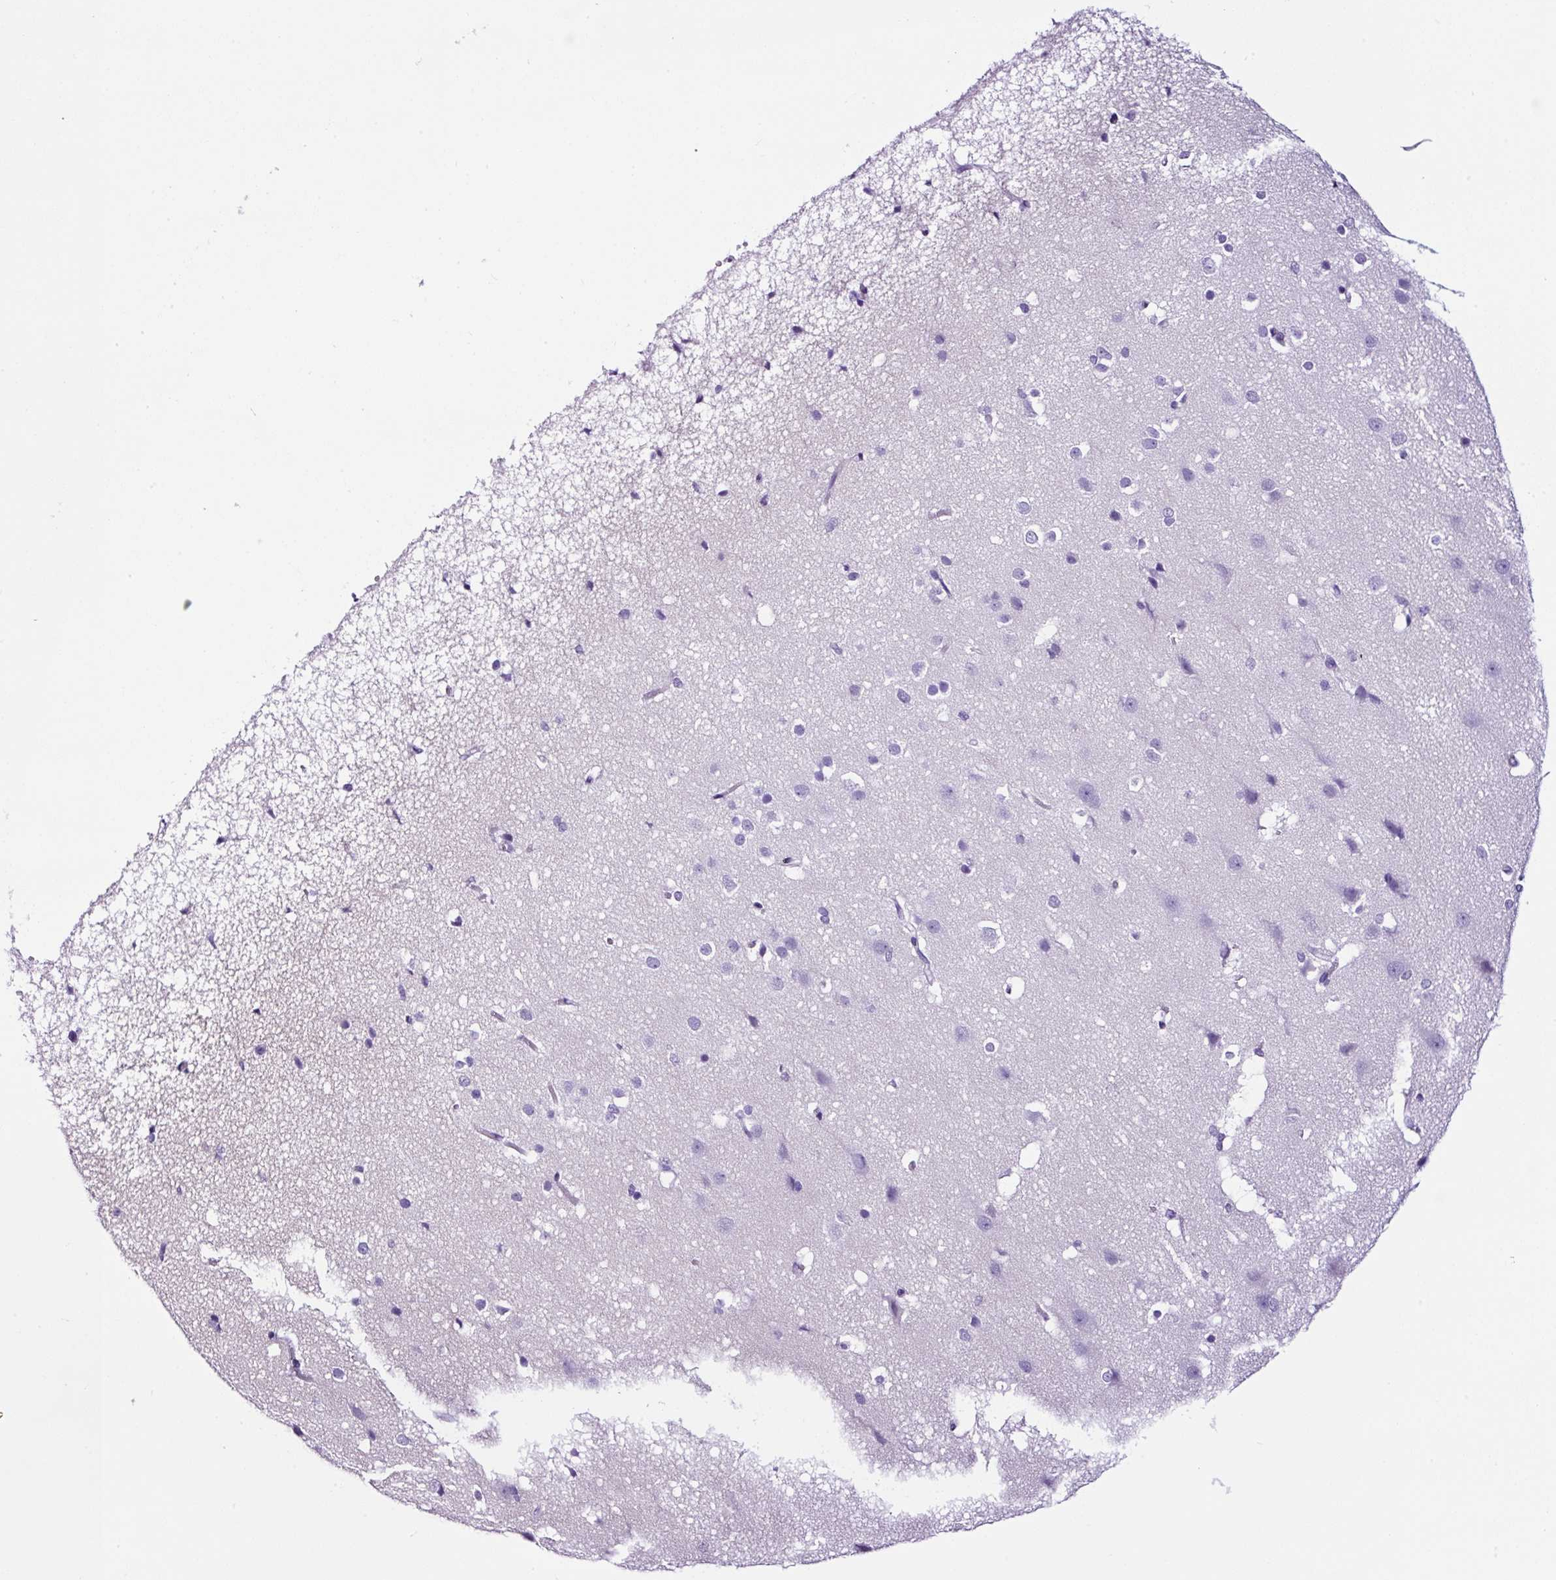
{"staining": {"intensity": "negative", "quantity": "none", "location": "none"}, "tissue": "cerebral cortex", "cell_type": "Endothelial cells", "image_type": "normal", "snomed": [{"axis": "morphology", "description": "Normal tissue, NOS"}, {"axis": "topography", "description": "Cerebral cortex"}], "caption": "DAB (3,3'-diaminobenzidine) immunohistochemical staining of normal human cerebral cortex shows no significant positivity in endothelial cells. (Stains: DAB (3,3'-diaminobenzidine) IHC with hematoxylin counter stain, Microscopy: brightfield microscopy at high magnification).", "gene": "TAFA3", "patient": {"sex": "male", "age": 37}}